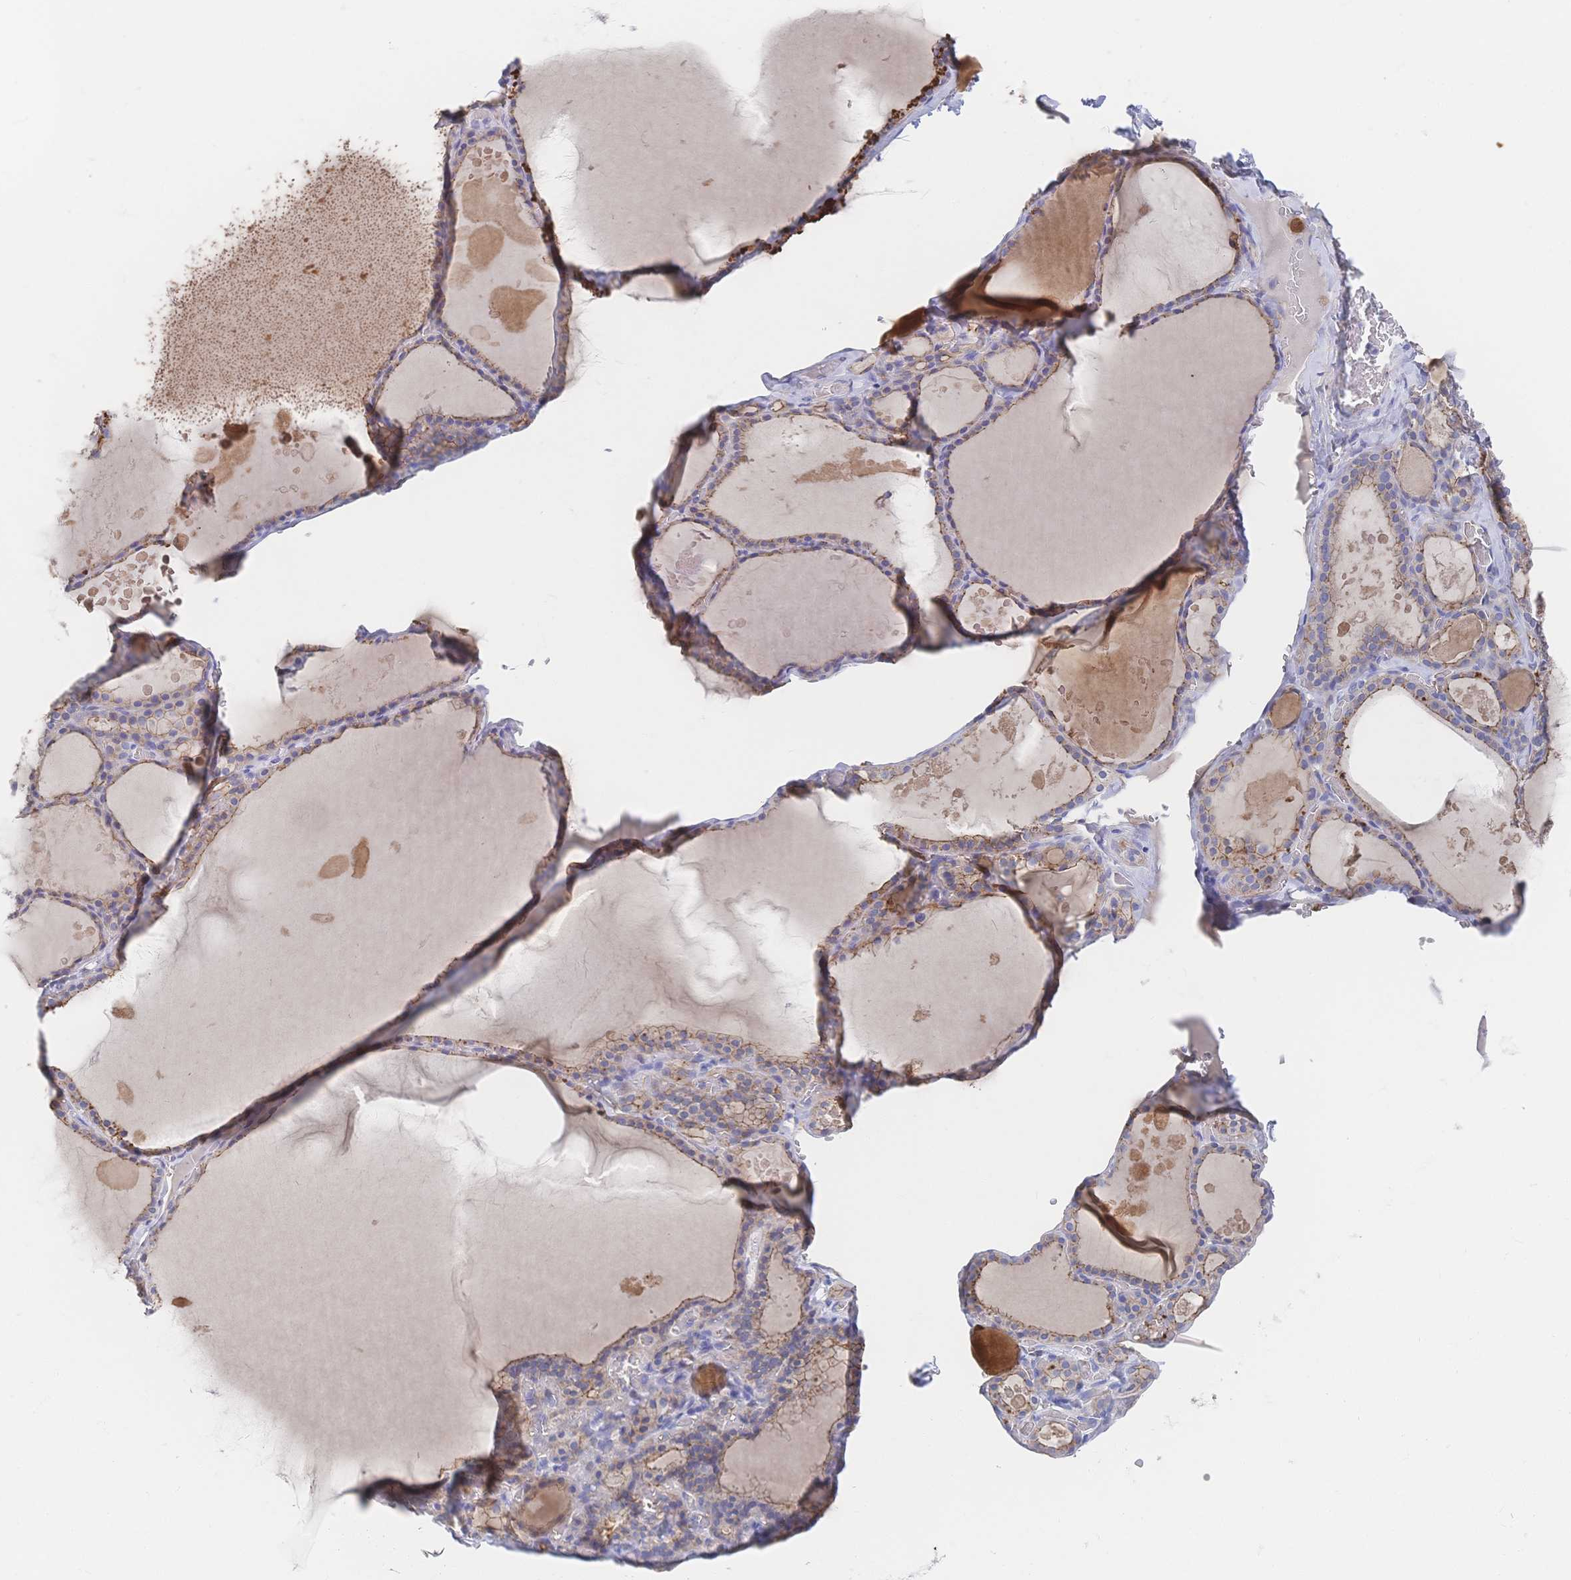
{"staining": {"intensity": "moderate", "quantity": "25%-75%", "location": "cytoplasmic/membranous"}, "tissue": "thyroid gland", "cell_type": "Glandular cells", "image_type": "normal", "snomed": [{"axis": "morphology", "description": "Normal tissue, NOS"}, {"axis": "topography", "description": "Thyroid gland"}], "caption": "About 25%-75% of glandular cells in unremarkable human thyroid gland exhibit moderate cytoplasmic/membranous protein positivity as visualized by brown immunohistochemical staining.", "gene": "F11R", "patient": {"sex": "male", "age": 56}}